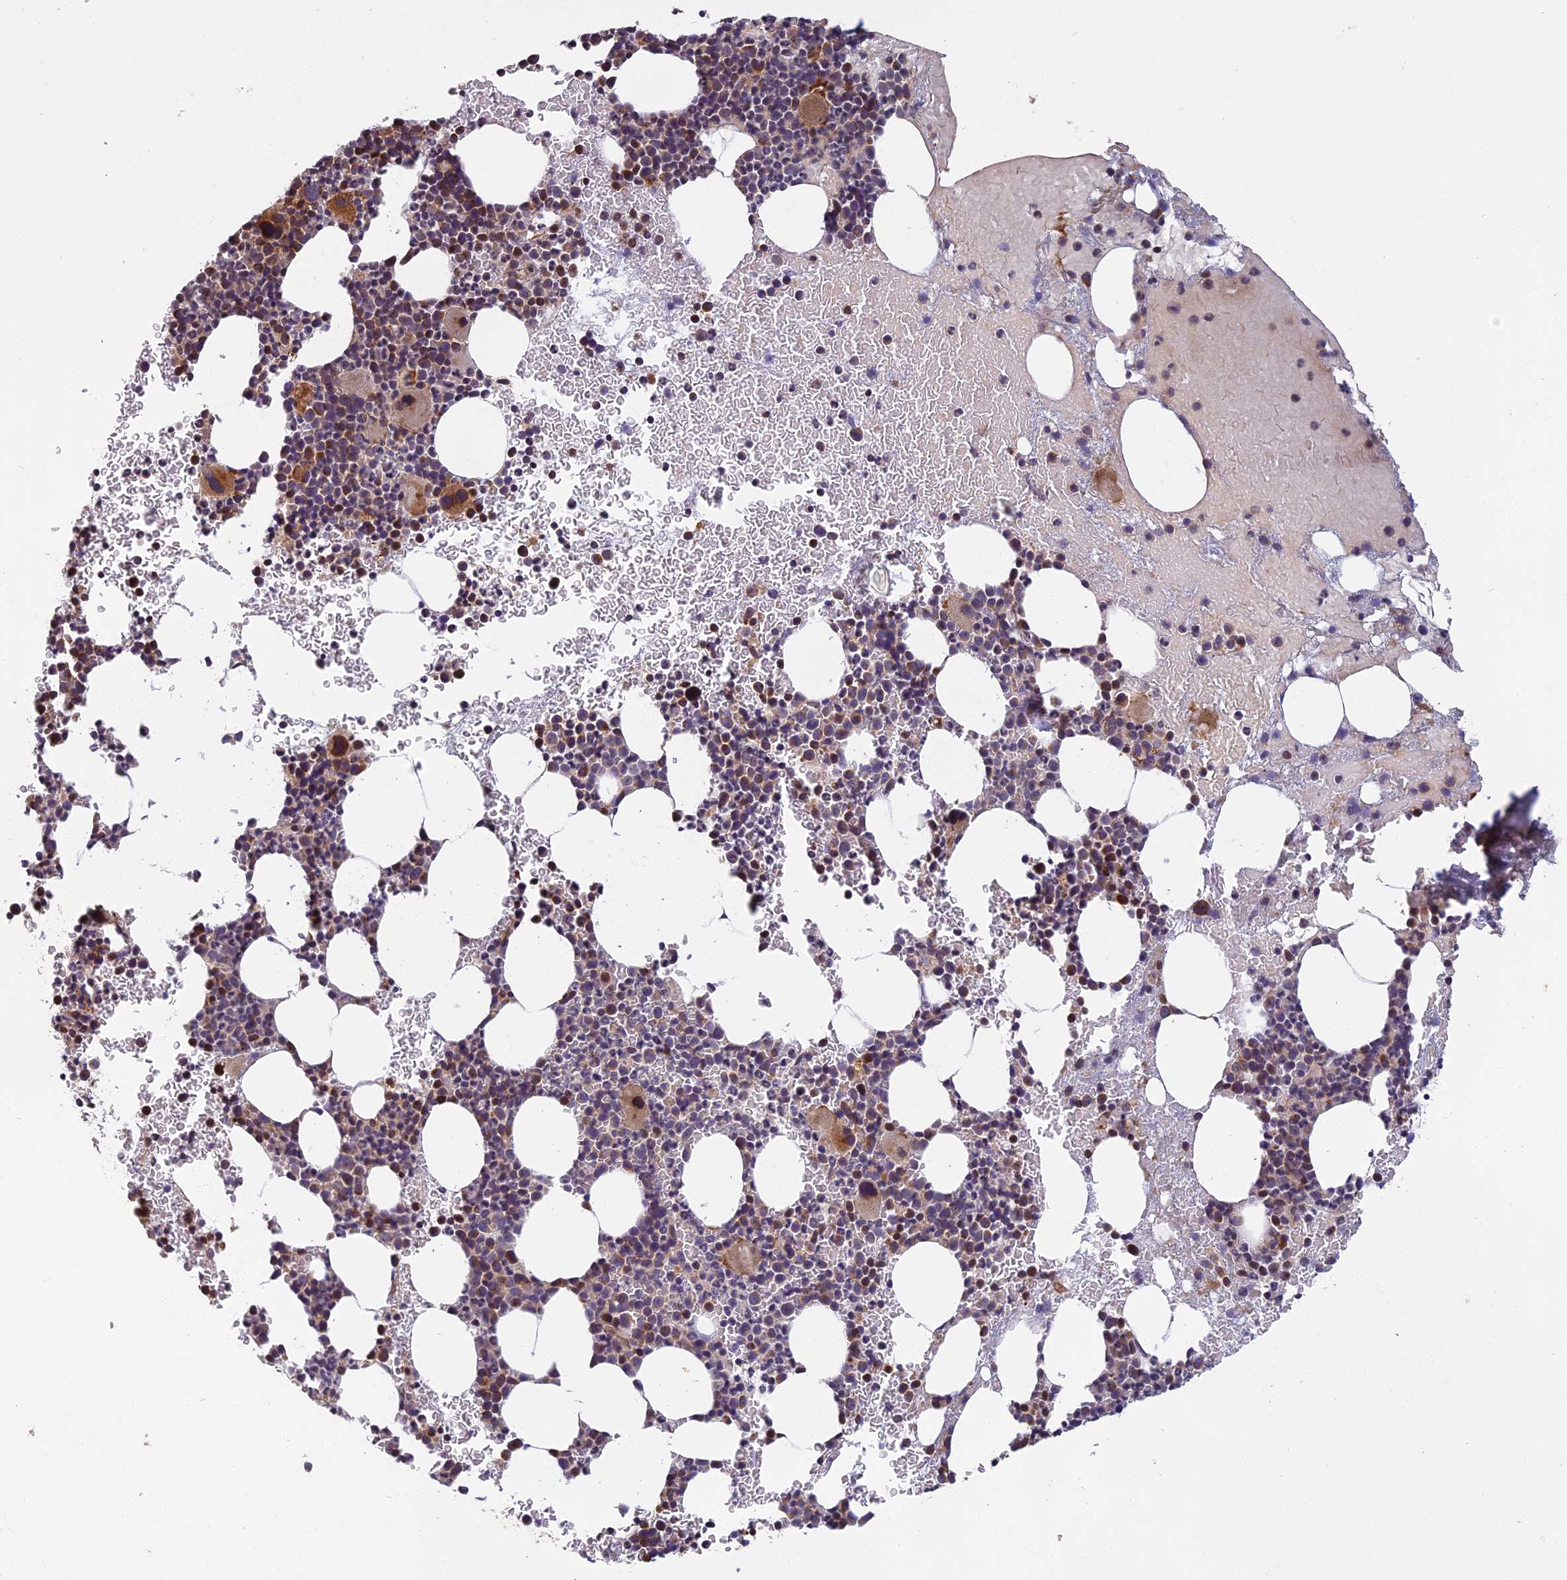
{"staining": {"intensity": "moderate", "quantity": "<25%", "location": "cytoplasmic/membranous"}, "tissue": "bone marrow", "cell_type": "Hematopoietic cells", "image_type": "normal", "snomed": [{"axis": "morphology", "description": "Normal tissue, NOS"}, {"axis": "topography", "description": "Bone marrow"}], "caption": "The photomicrograph demonstrates a brown stain indicating the presence of a protein in the cytoplasmic/membranous of hematopoietic cells in bone marrow. Ihc stains the protein of interest in brown and the nuclei are stained blue.", "gene": "EDAR", "patient": {"sex": "female", "age": 83}}